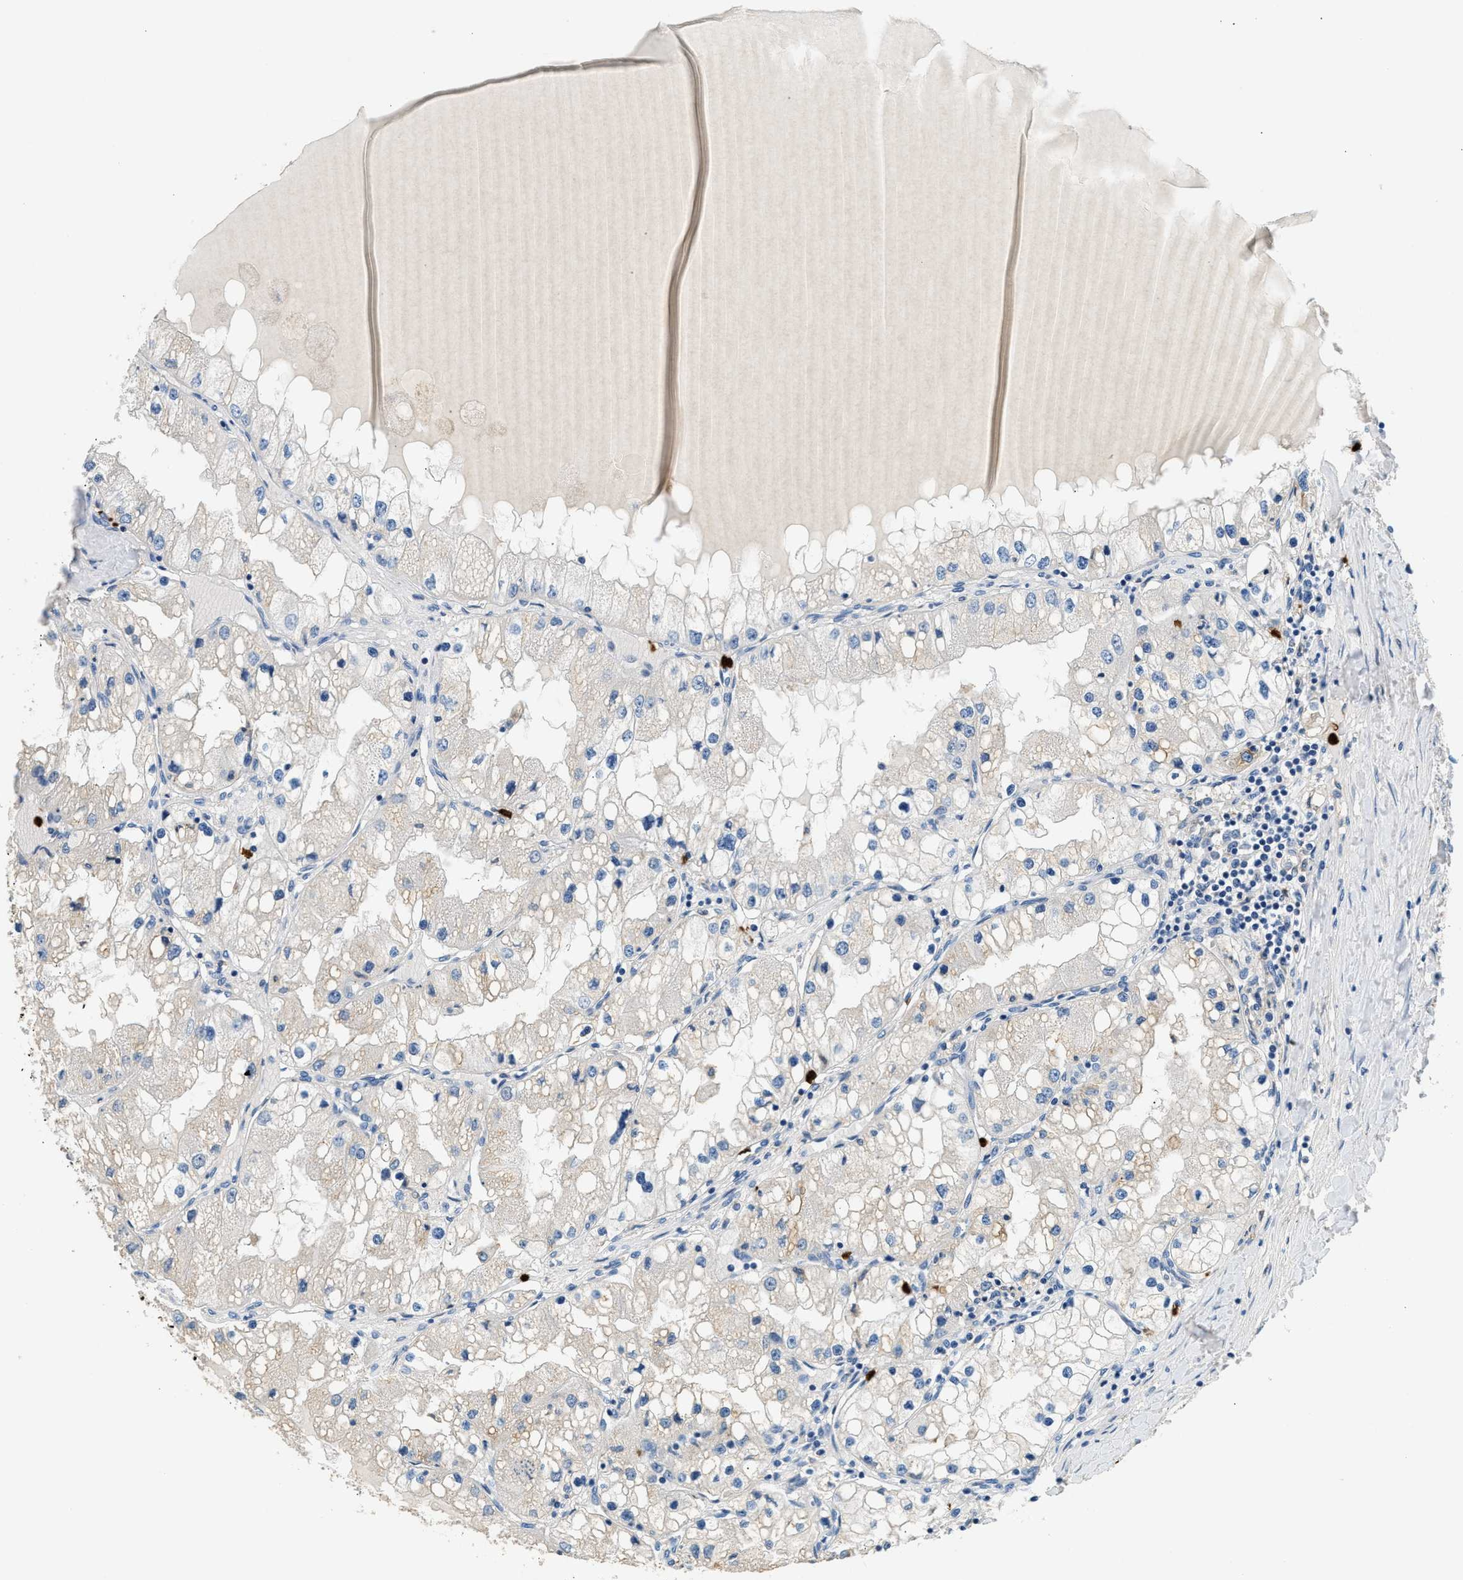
{"staining": {"intensity": "negative", "quantity": "none", "location": "none"}, "tissue": "renal cancer", "cell_type": "Tumor cells", "image_type": "cancer", "snomed": [{"axis": "morphology", "description": "Adenocarcinoma, NOS"}, {"axis": "topography", "description": "Kidney"}], "caption": "Immunohistochemistry image of renal cancer (adenocarcinoma) stained for a protein (brown), which exhibits no staining in tumor cells.", "gene": "ANXA3", "patient": {"sex": "male", "age": 68}}